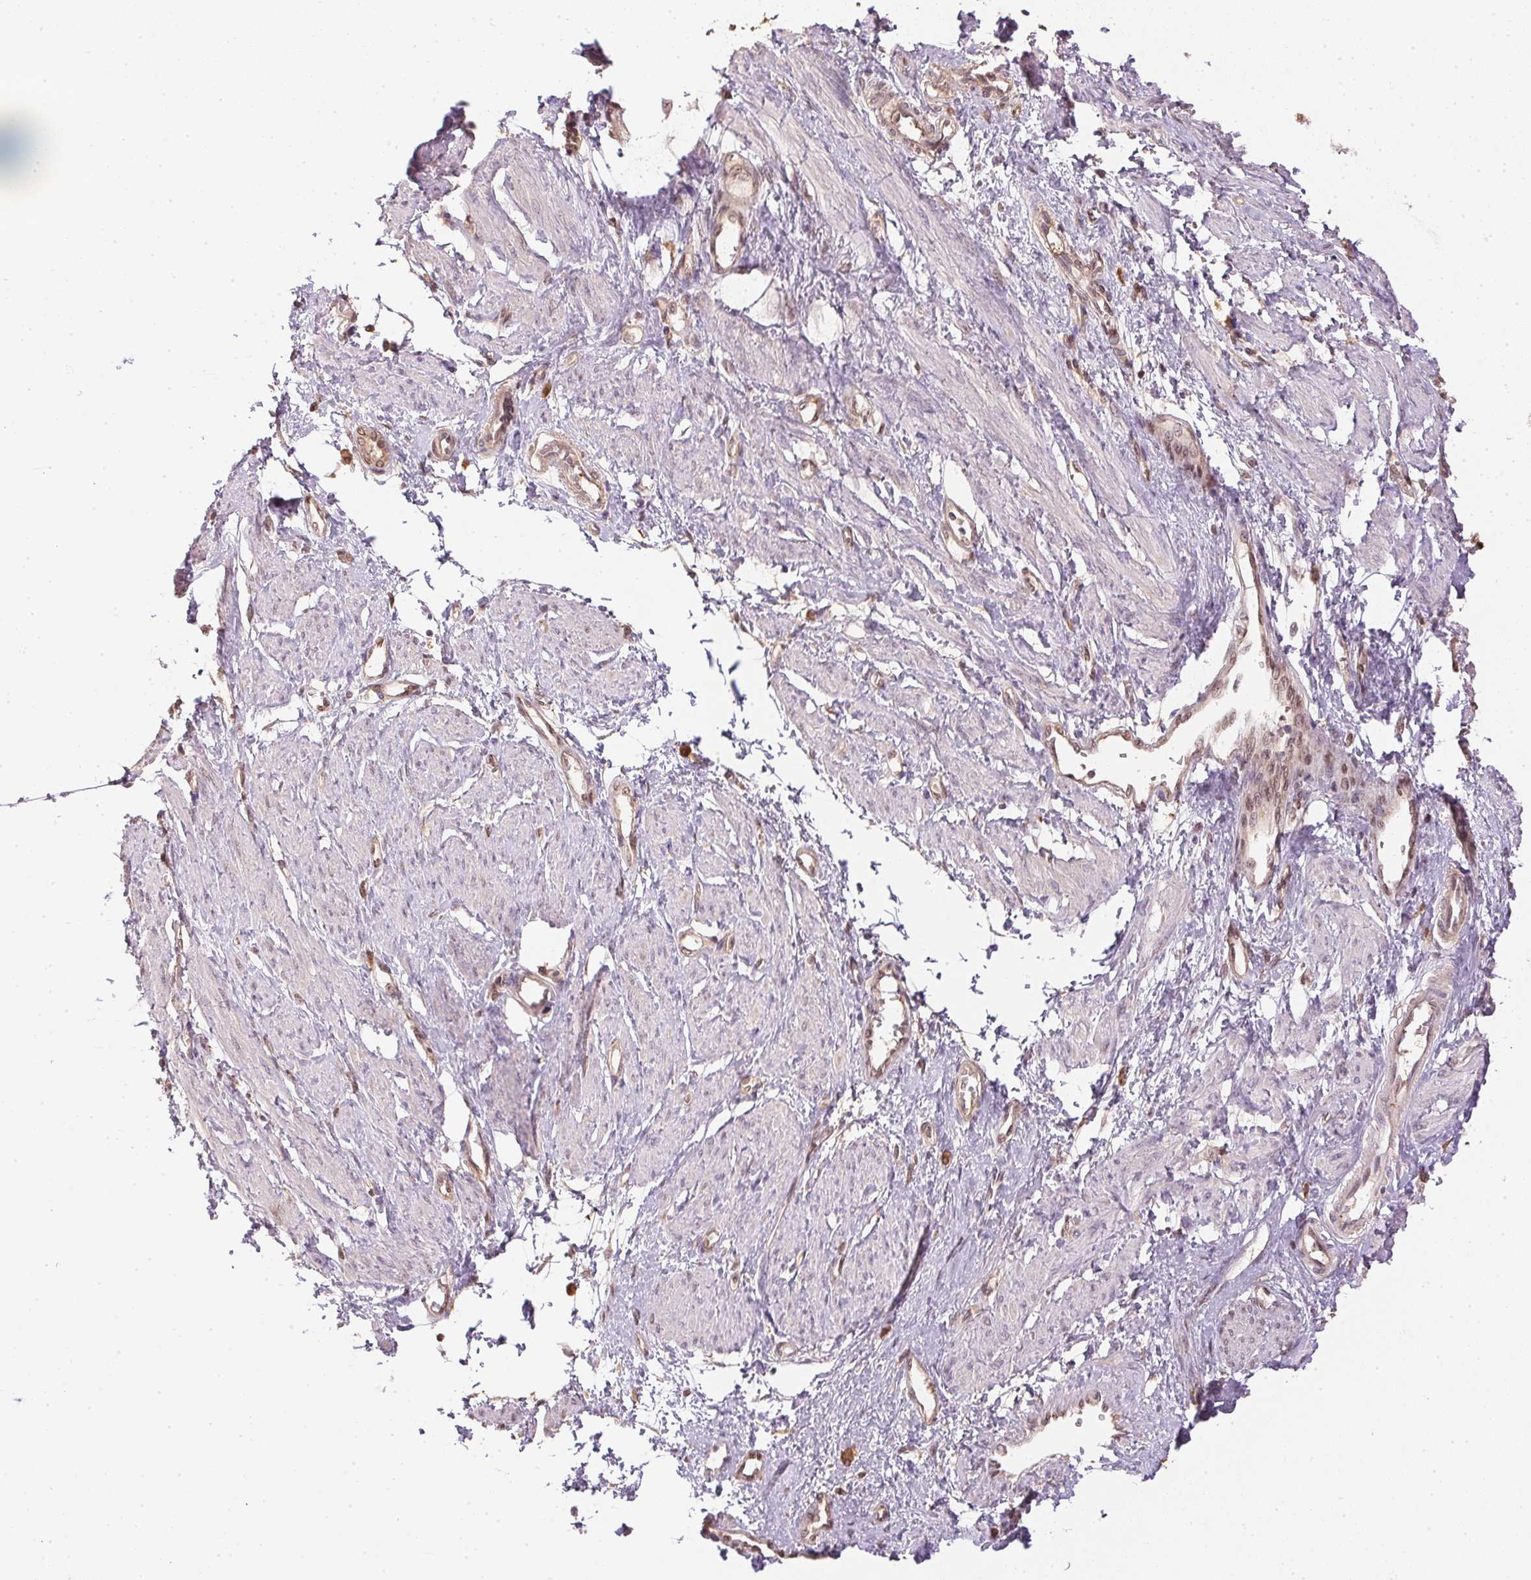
{"staining": {"intensity": "weak", "quantity": "25%-75%", "location": "nuclear"}, "tissue": "smooth muscle", "cell_type": "Smooth muscle cells", "image_type": "normal", "snomed": [{"axis": "morphology", "description": "Normal tissue, NOS"}, {"axis": "topography", "description": "Smooth muscle"}, {"axis": "topography", "description": "Uterus"}], "caption": "Immunohistochemical staining of benign smooth muscle shows low levels of weak nuclear expression in approximately 25%-75% of smooth muscle cells.", "gene": "TPI1", "patient": {"sex": "female", "age": 39}}